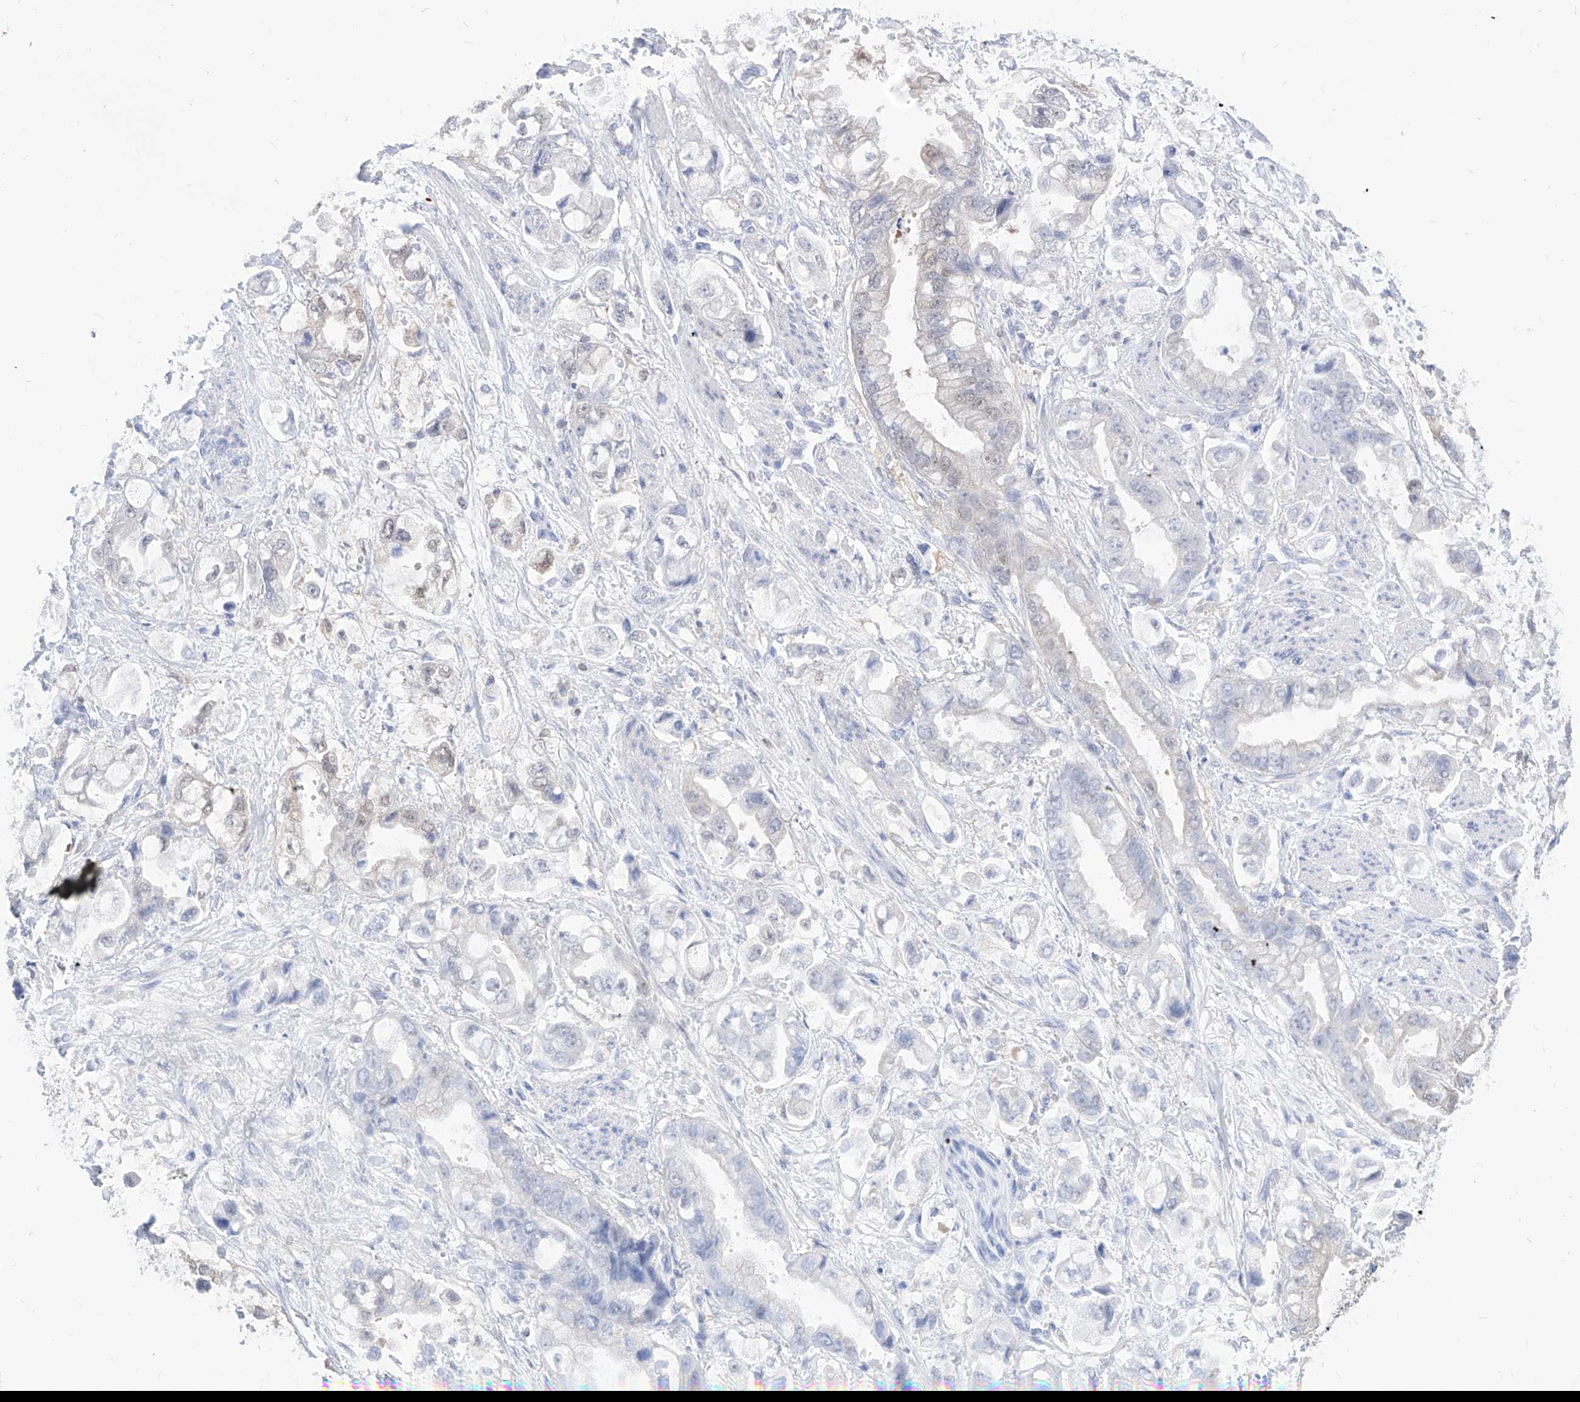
{"staining": {"intensity": "negative", "quantity": "none", "location": "none"}, "tissue": "stomach cancer", "cell_type": "Tumor cells", "image_type": "cancer", "snomed": [{"axis": "morphology", "description": "Adenocarcinoma, NOS"}, {"axis": "topography", "description": "Stomach"}], "caption": "A high-resolution histopathology image shows immunohistochemistry (IHC) staining of stomach cancer (adenocarcinoma), which shows no significant expression in tumor cells. (DAB (3,3'-diaminobenzidine) immunohistochemistry with hematoxylin counter stain).", "gene": "PDXK", "patient": {"sex": "male", "age": 62}}